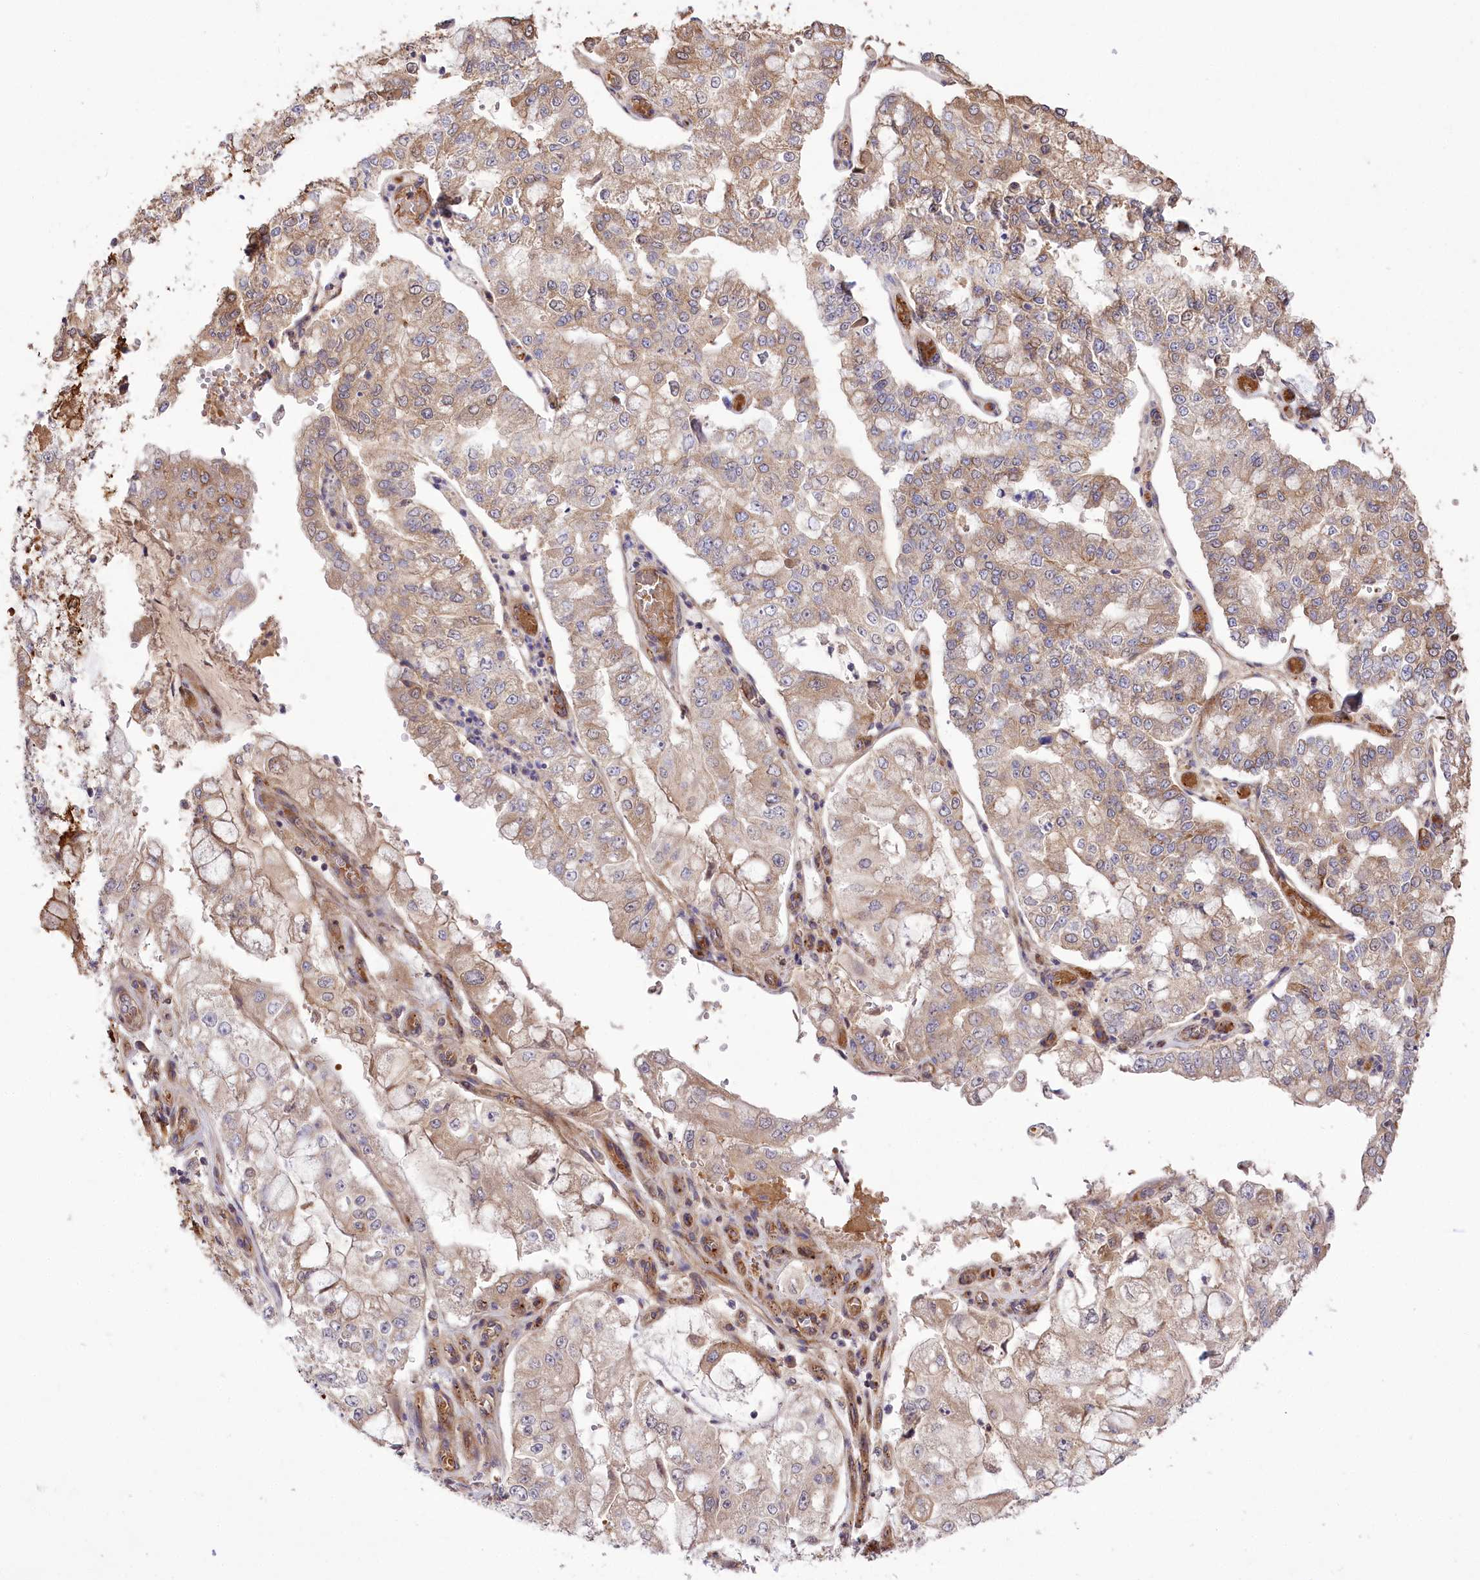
{"staining": {"intensity": "moderate", "quantity": "25%-75%", "location": "cytoplasmic/membranous"}, "tissue": "stomach cancer", "cell_type": "Tumor cells", "image_type": "cancer", "snomed": [{"axis": "morphology", "description": "Adenocarcinoma, NOS"}, {"axis": "topography", "description": "Stomach"}], "caption": "A brown stain highlights moderate cytoplasmic/membranous staining of a protein in human stomach cancer (adenocarcinoma) tumor cells.", "gene": "TRUB1", "patient": {"sex": "male", "age": 76}}